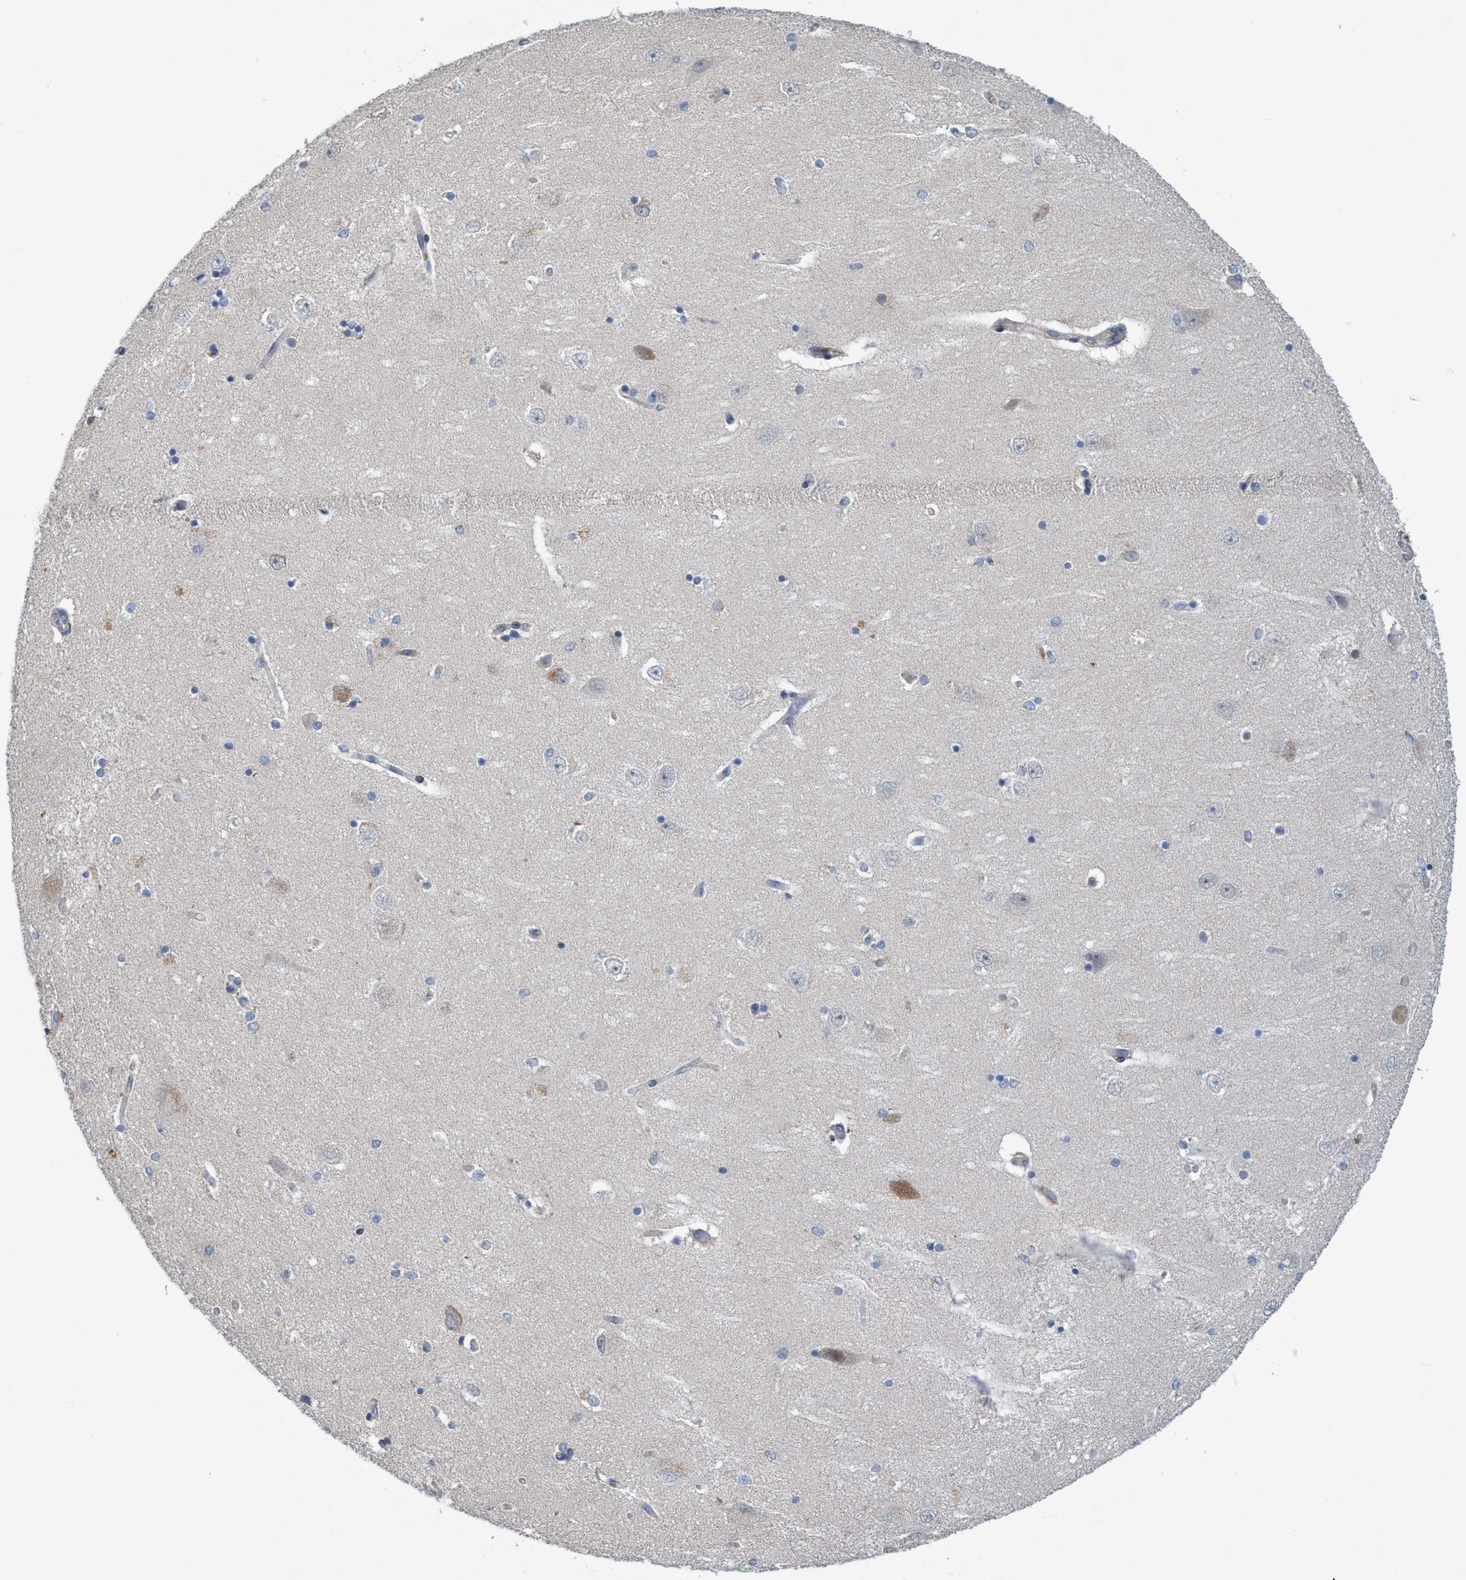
{"staining": {"intensity": "negative", "quantity": "none", "location": "none"}, "tissue": "hippocampus", "cell_type": "Glial cells", "image_type": "normal", "snomed": [{"axis": "morphology", "description": "Normal tissue, NOS"}, {"axis": "topography", "description": "Hippocampus"}], "caption": "An IHC image of normal hippocampus is shown. There is no staining in glial cells of hippocampus. (Brightfield microscopy of DAB (3,3'-diaminobenzidine) immunohistochemistry (IHC) at high magnification).", "gene": "RNF208", "patient": {"sex": "female", "age": 54}}